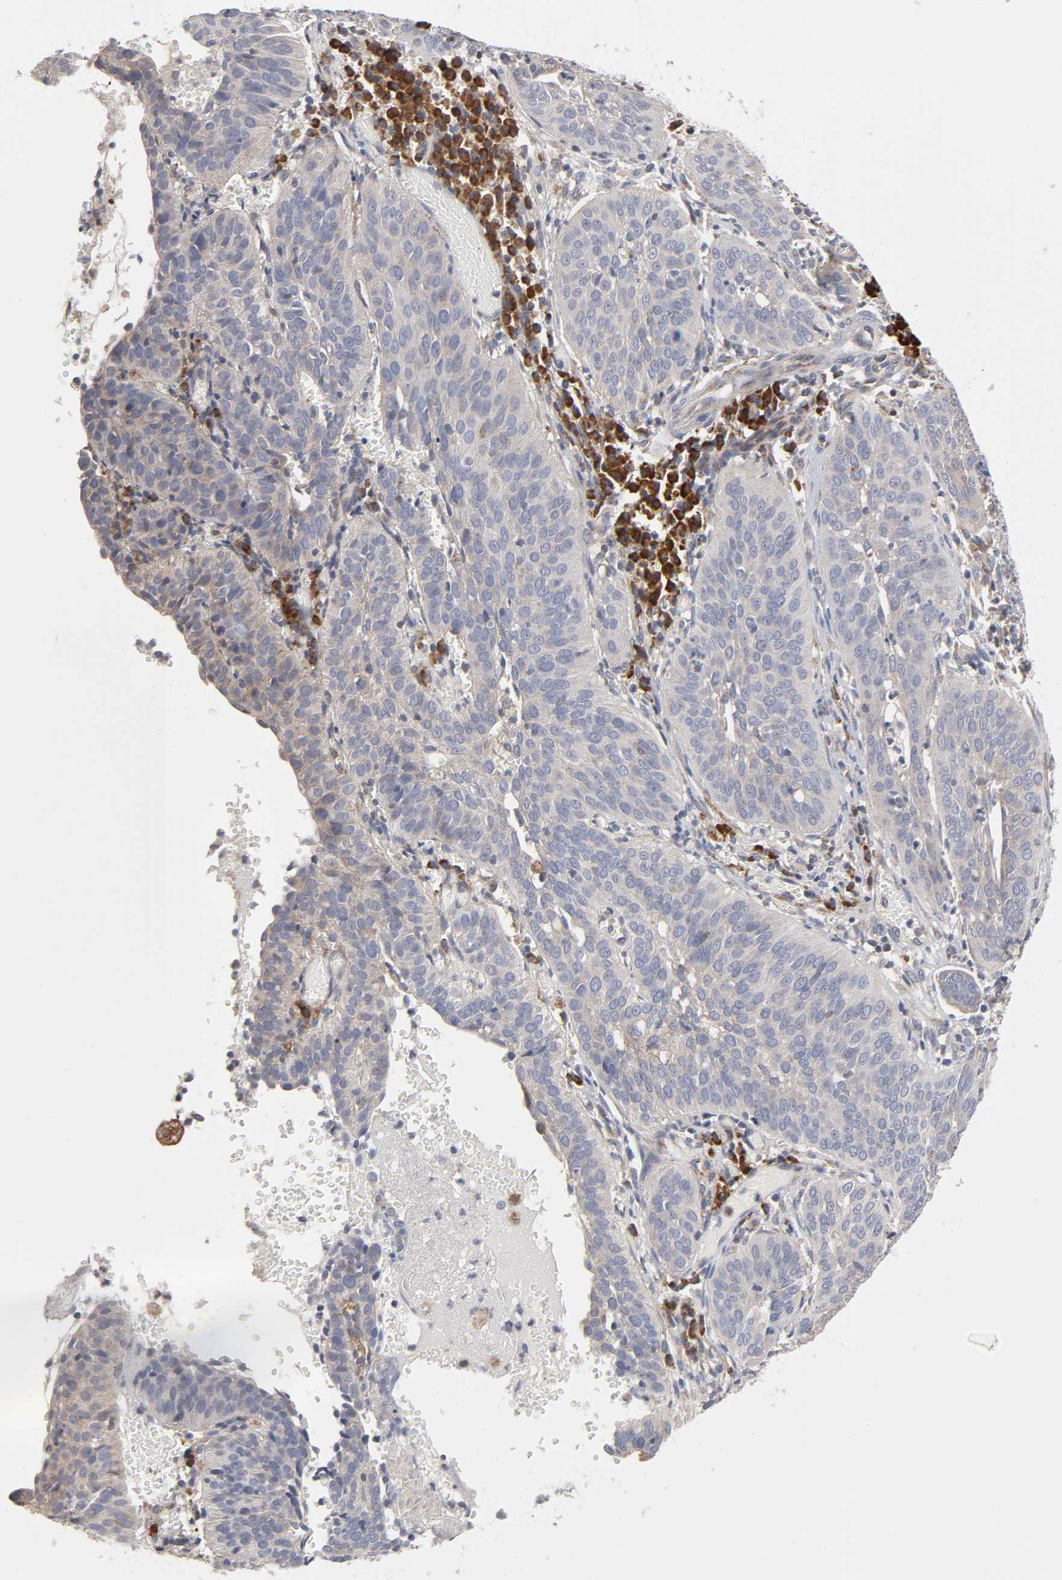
{"staining": {"intensity": "weak", "quantity": ">75%", "location": "cytoplasmic/membranous"}, "tissue": "cervical cancer", "cell_type": "Tumor cells", "image_type": "cancer", "snomed": [{"axis": "morphology", "description": "Squamous cell carcinoma, NOS"}, {"axis": "topography", "description": "Cervix"}], "caption": "Brown immunohistochemical staining in squamous cell carcinoma (cervical) shows weak cytoplasmic/membranous expression in about >75% of tumor cells.", "gene": "IL4R", "patient": {"sex": "female", "age": 39}}